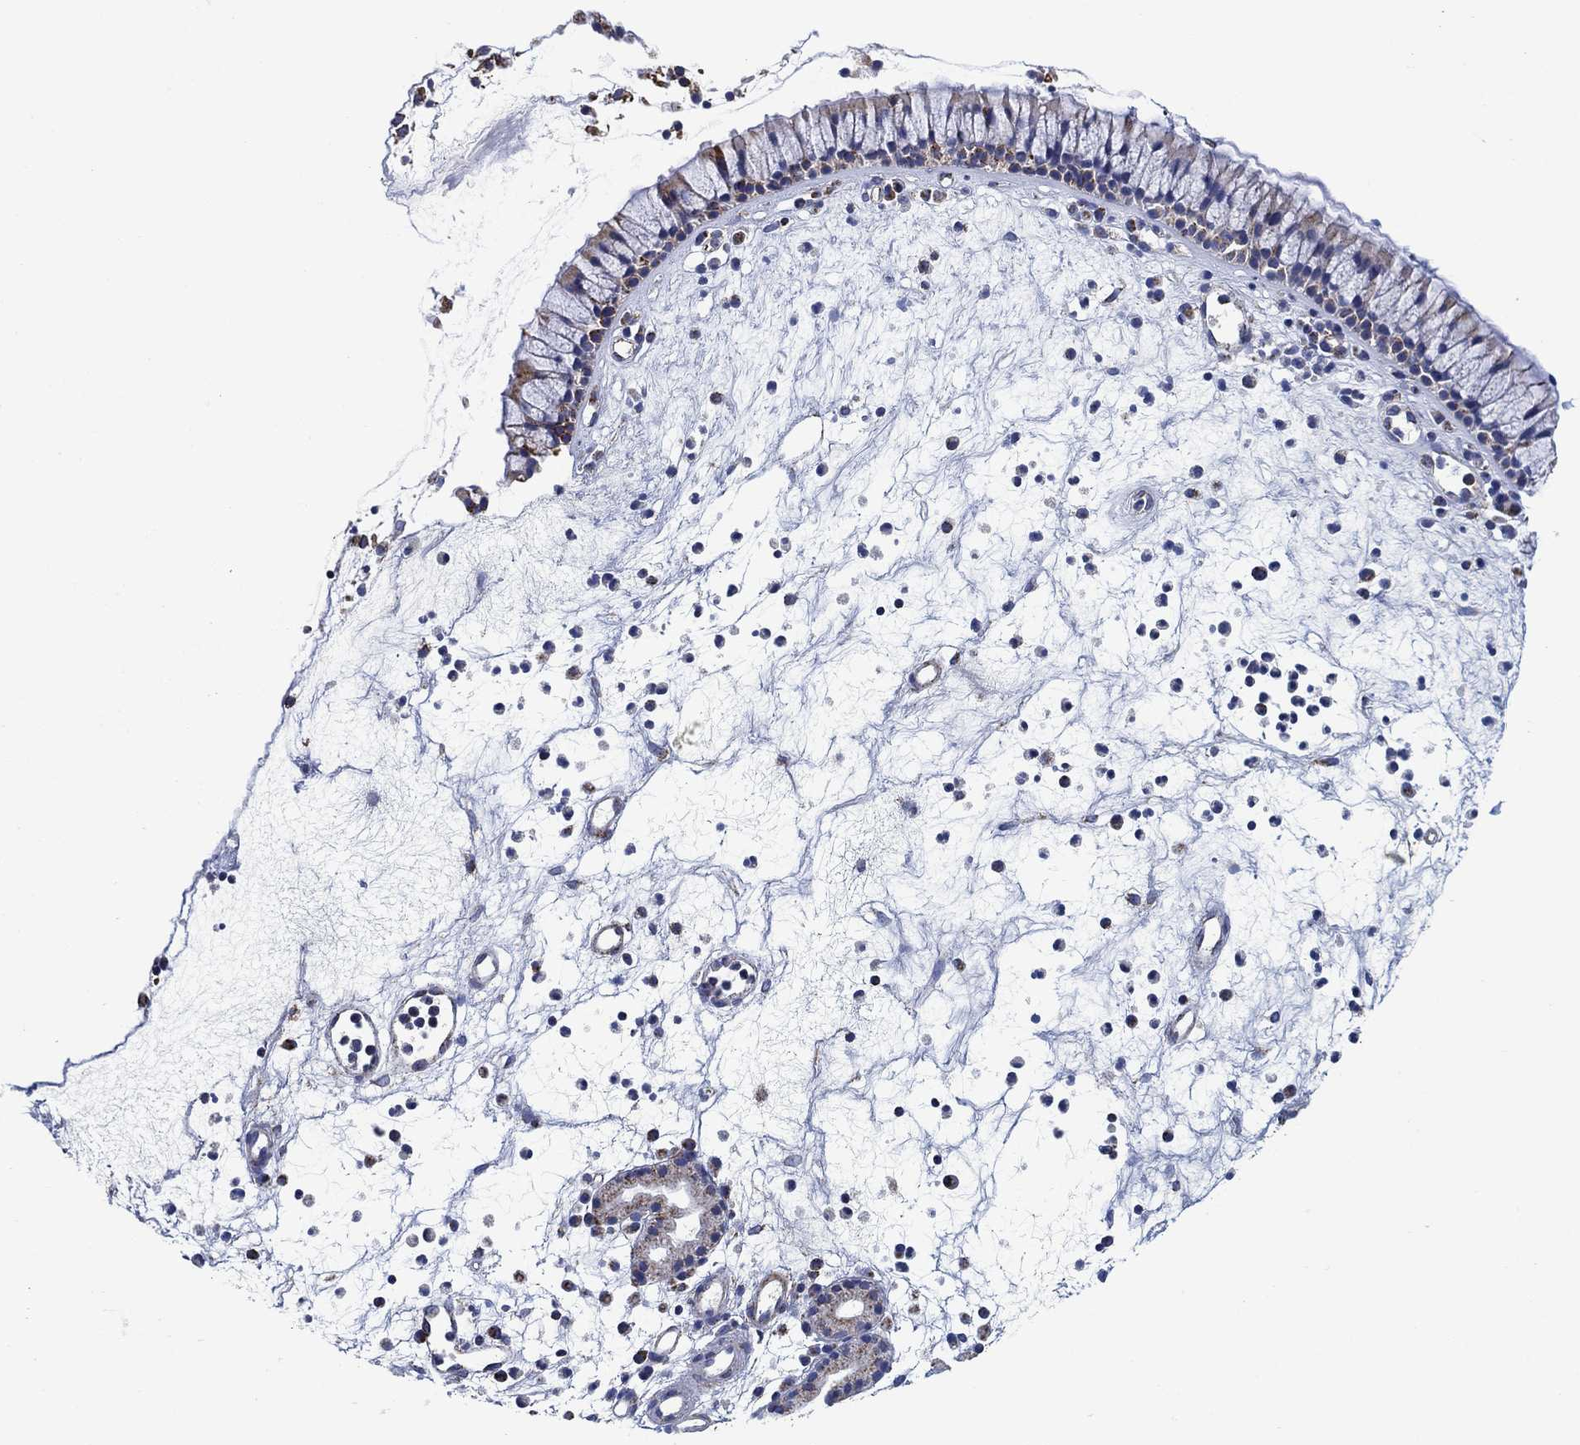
{"staining": {"intensity": "weak", "quantity": "<25%", "location": "cytoplasmic/membranous"}, "tissue": "nasopharynx", "cell_type": "Respiratory epithelial cells", "image_type": "normal", "snomed": [{"axis": "morphology", "description": "Normal tissue, NOS"}, {"axis": "topography", "description": "Nasopharynx"}], "caption": "The micrograph reveals no staining of respiratory epithelial cells in normal nasopharynx.", "gene": "NDUFS3", "patient": {"sex": "male", "age": 77}}